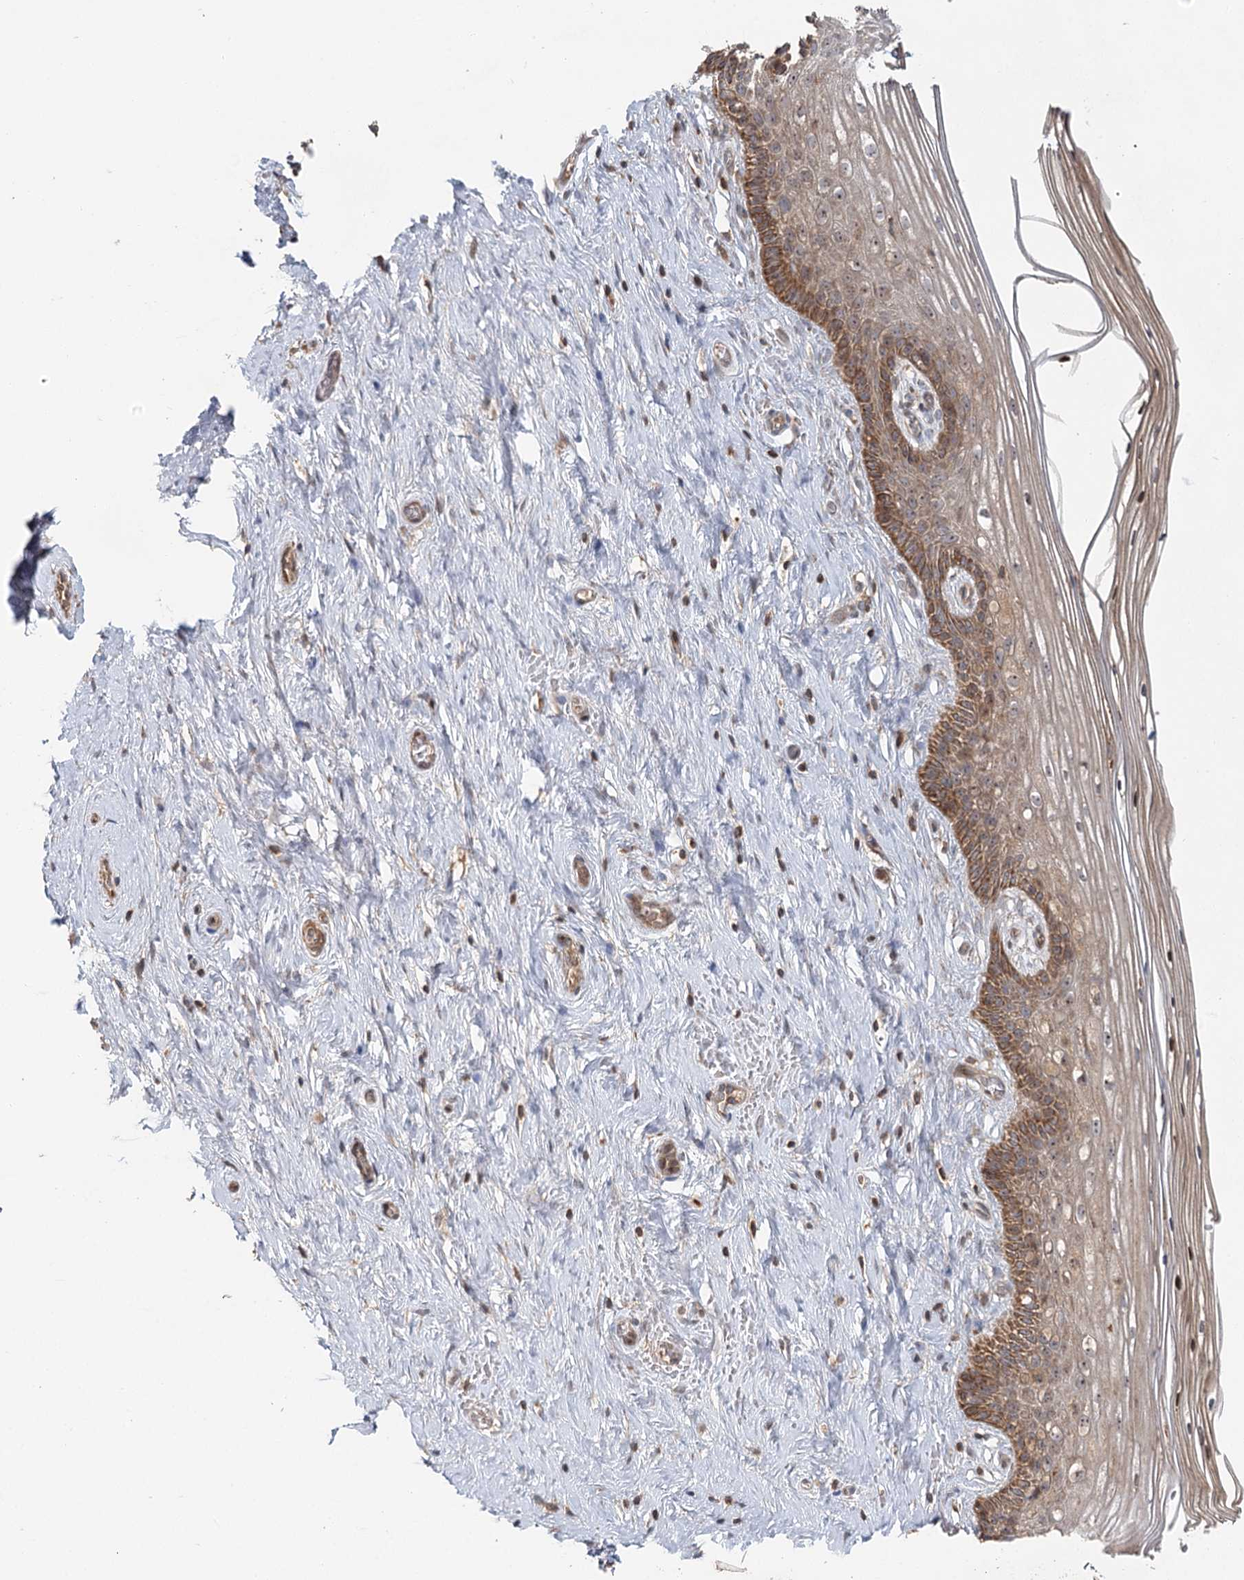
{"staining": {"intensity": "moderate", "quantity": "25%-75%", "location": "cytoplasmic/membranous,nuclear"}, "tissue": "cervix", "cell_type": "Glandular cells", "image_type": "normal", "snomed": [{"axis": "morphology", "description": "Normal tissue, NOS"}, {"axis": "topography", "description": "Cervix"}], "caption": "This micrograph exhibits immunohistochemistry (IHC) staining of normal cervix, with medium moderate cytoplasmic/membranous,nuclear positivity in about 25%-75% of glandular cells.", "gene": "ENSG00000273217", "patient": {"sex": "female", "age": 33}}